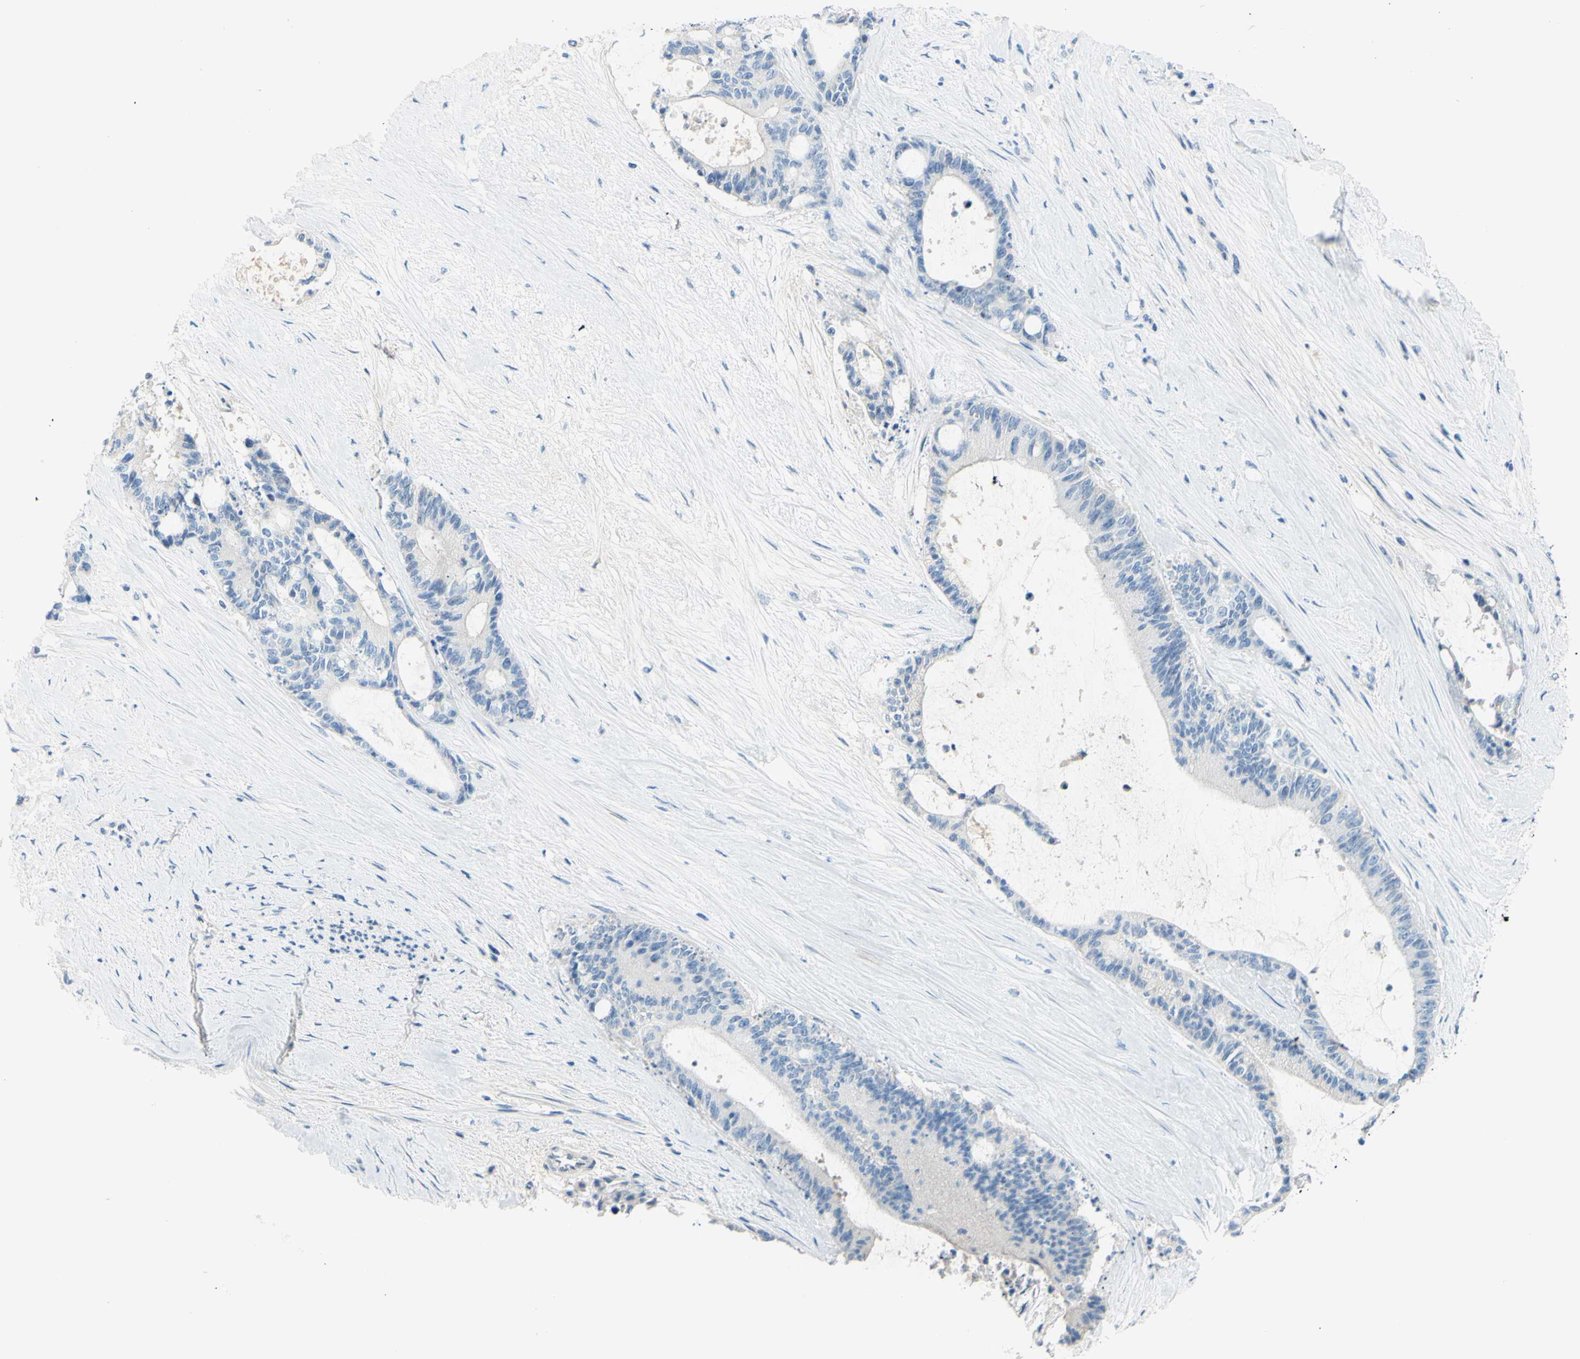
{"staining": {"intensity": "negative", "quantity": "none", "location": "none"}, "tissue": "liver cancer", "cell_type": "Tumor cells", "image_type": "cancer", "snomed": [{"axis": "morphology", "description": "Cholangiocarcinoma"}, {"axis": "topography", "description": "Liver"}], "caption": "Cholangiocarcinoma (liver) was stained to show a protein in brown. There is no significant positivity in tumor cells.", "gene": "SLC1A2", "patient": {"sex": "female", "age": 73}}